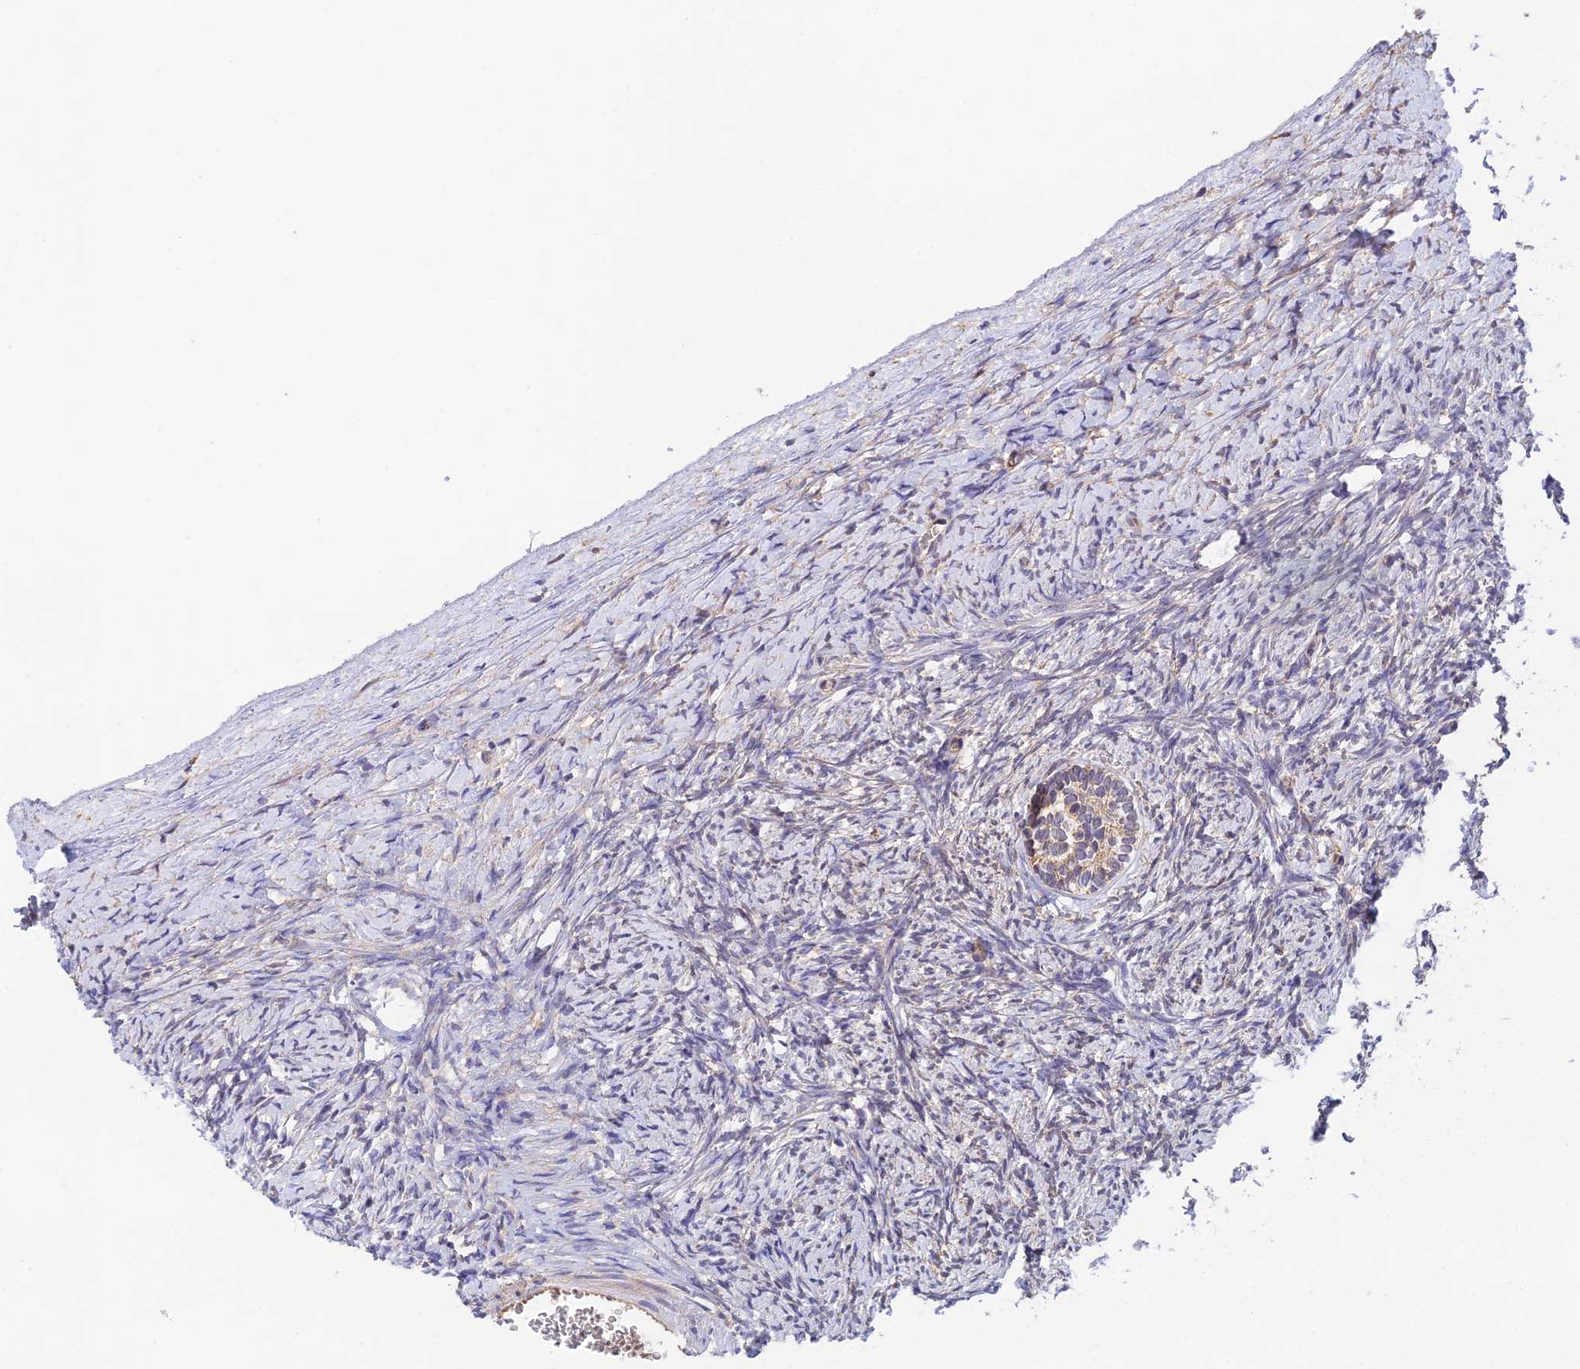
{"staining": {"intensity": "weak", "quantity": ">75%", "location": "cytoplasmic/membranous"}, "tissue": "ovary", "cell_type": "Follicle cells", "image_type": "normal", "snomed": [{"axis": "morphology", "description": "Normal tissue, NOS"}, {"axis": "morphology", "description": "Developmental malformation"}, {"axis": "topography", "description": "Ovary"}], "caption": "This micrograph exhibits benign ovary stained with IHC to label a protein in brown. The cytoplasmic/membranous of follicle cells show weak positivity for the protein. Nuclei are counter-stained blue.", "gene": "RANBP6", "patient": {"sex": "female", "age": 39}}